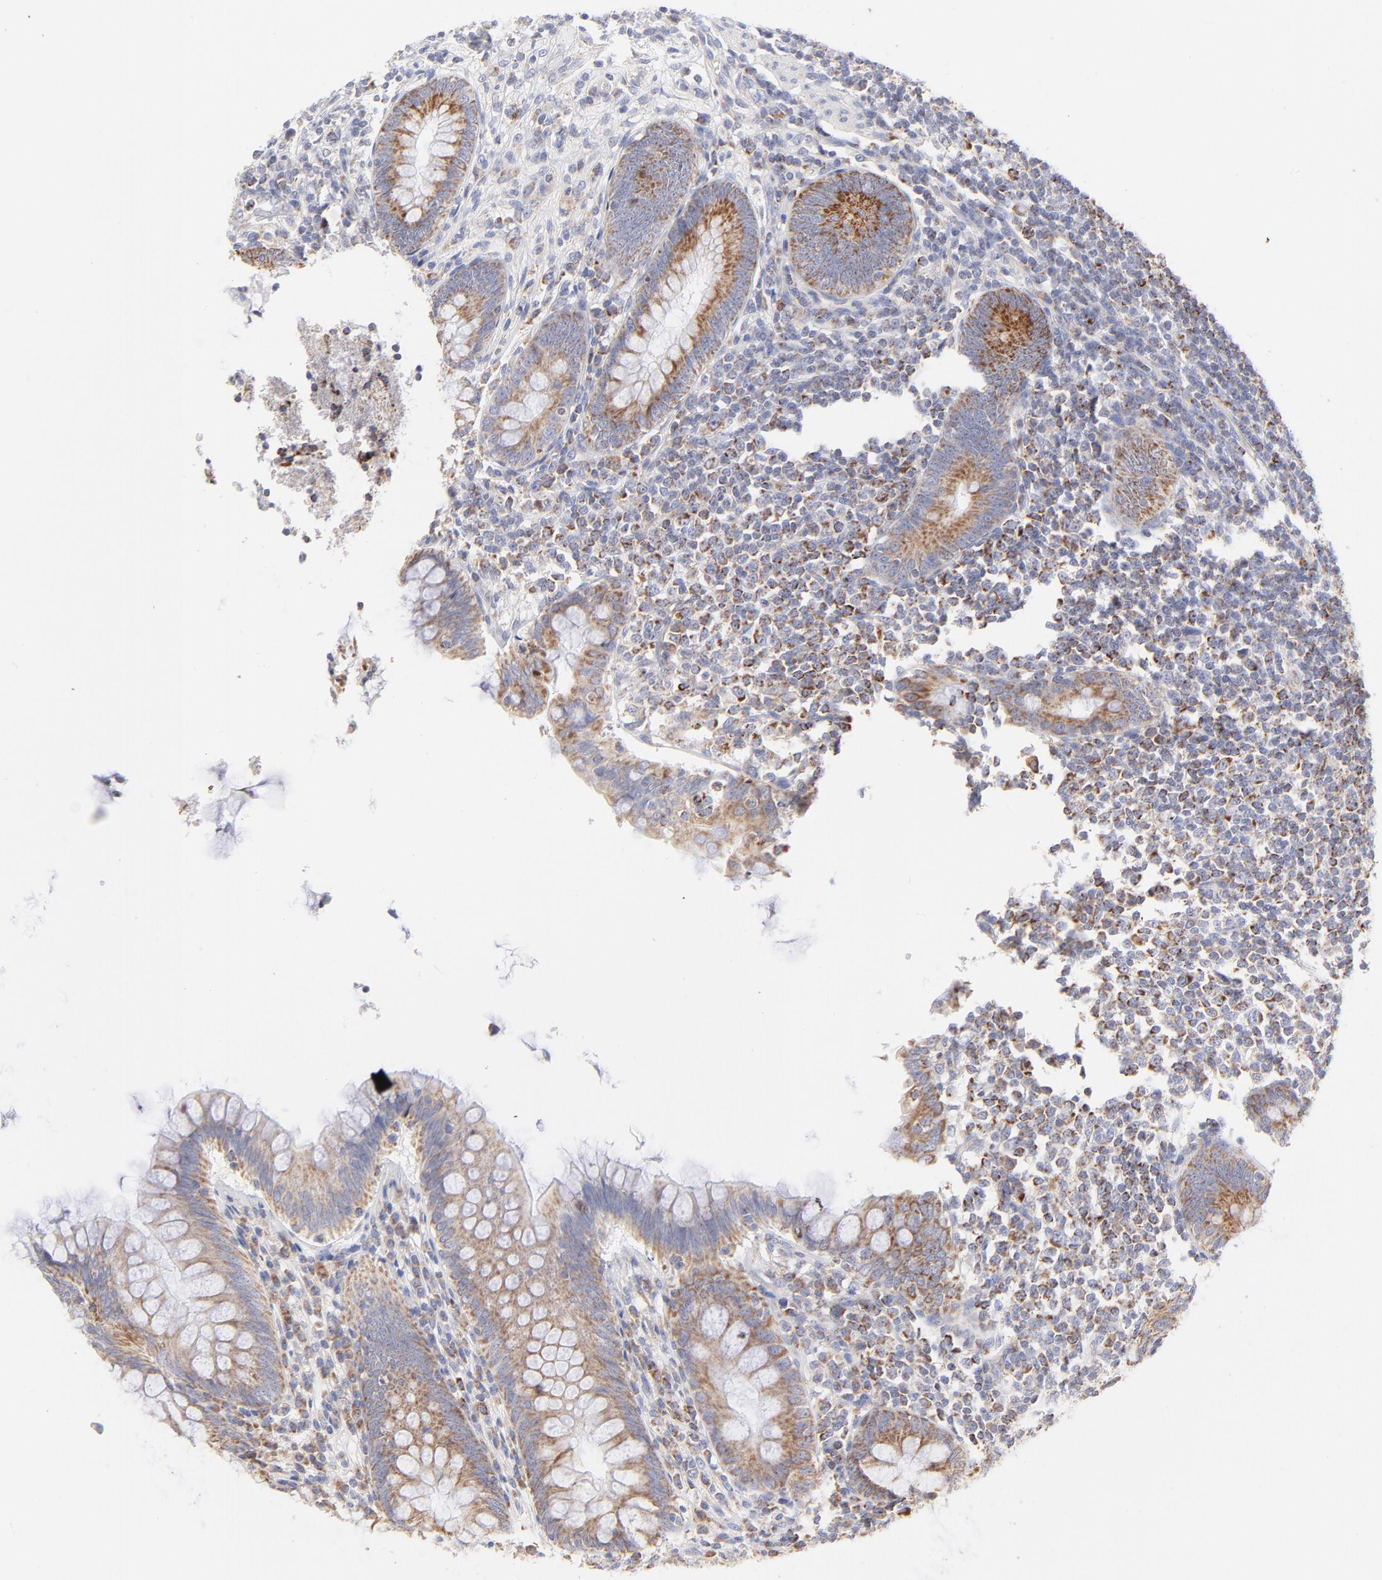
{"staining": {"intensity": "weak", "quantity": ">75%", "location": "cytoplasmic/membranous"}, "tissue": "appendix", "cell_type": "Glandular cells", "image_type": "normal", "snomed": [{"axis": "morphology", "description": "Normal tissue, NOS"}, {"axis": "topography", "description": "Appendix"}], "caption": "There is low levels of weak cytoplasmic/membranous expression in glandular cells of benign appendix, as demonstrated by immunohistochemical staining (brown color).", "gene": "TIMM8A", "patient": {"sex": "female", "age": 66}}